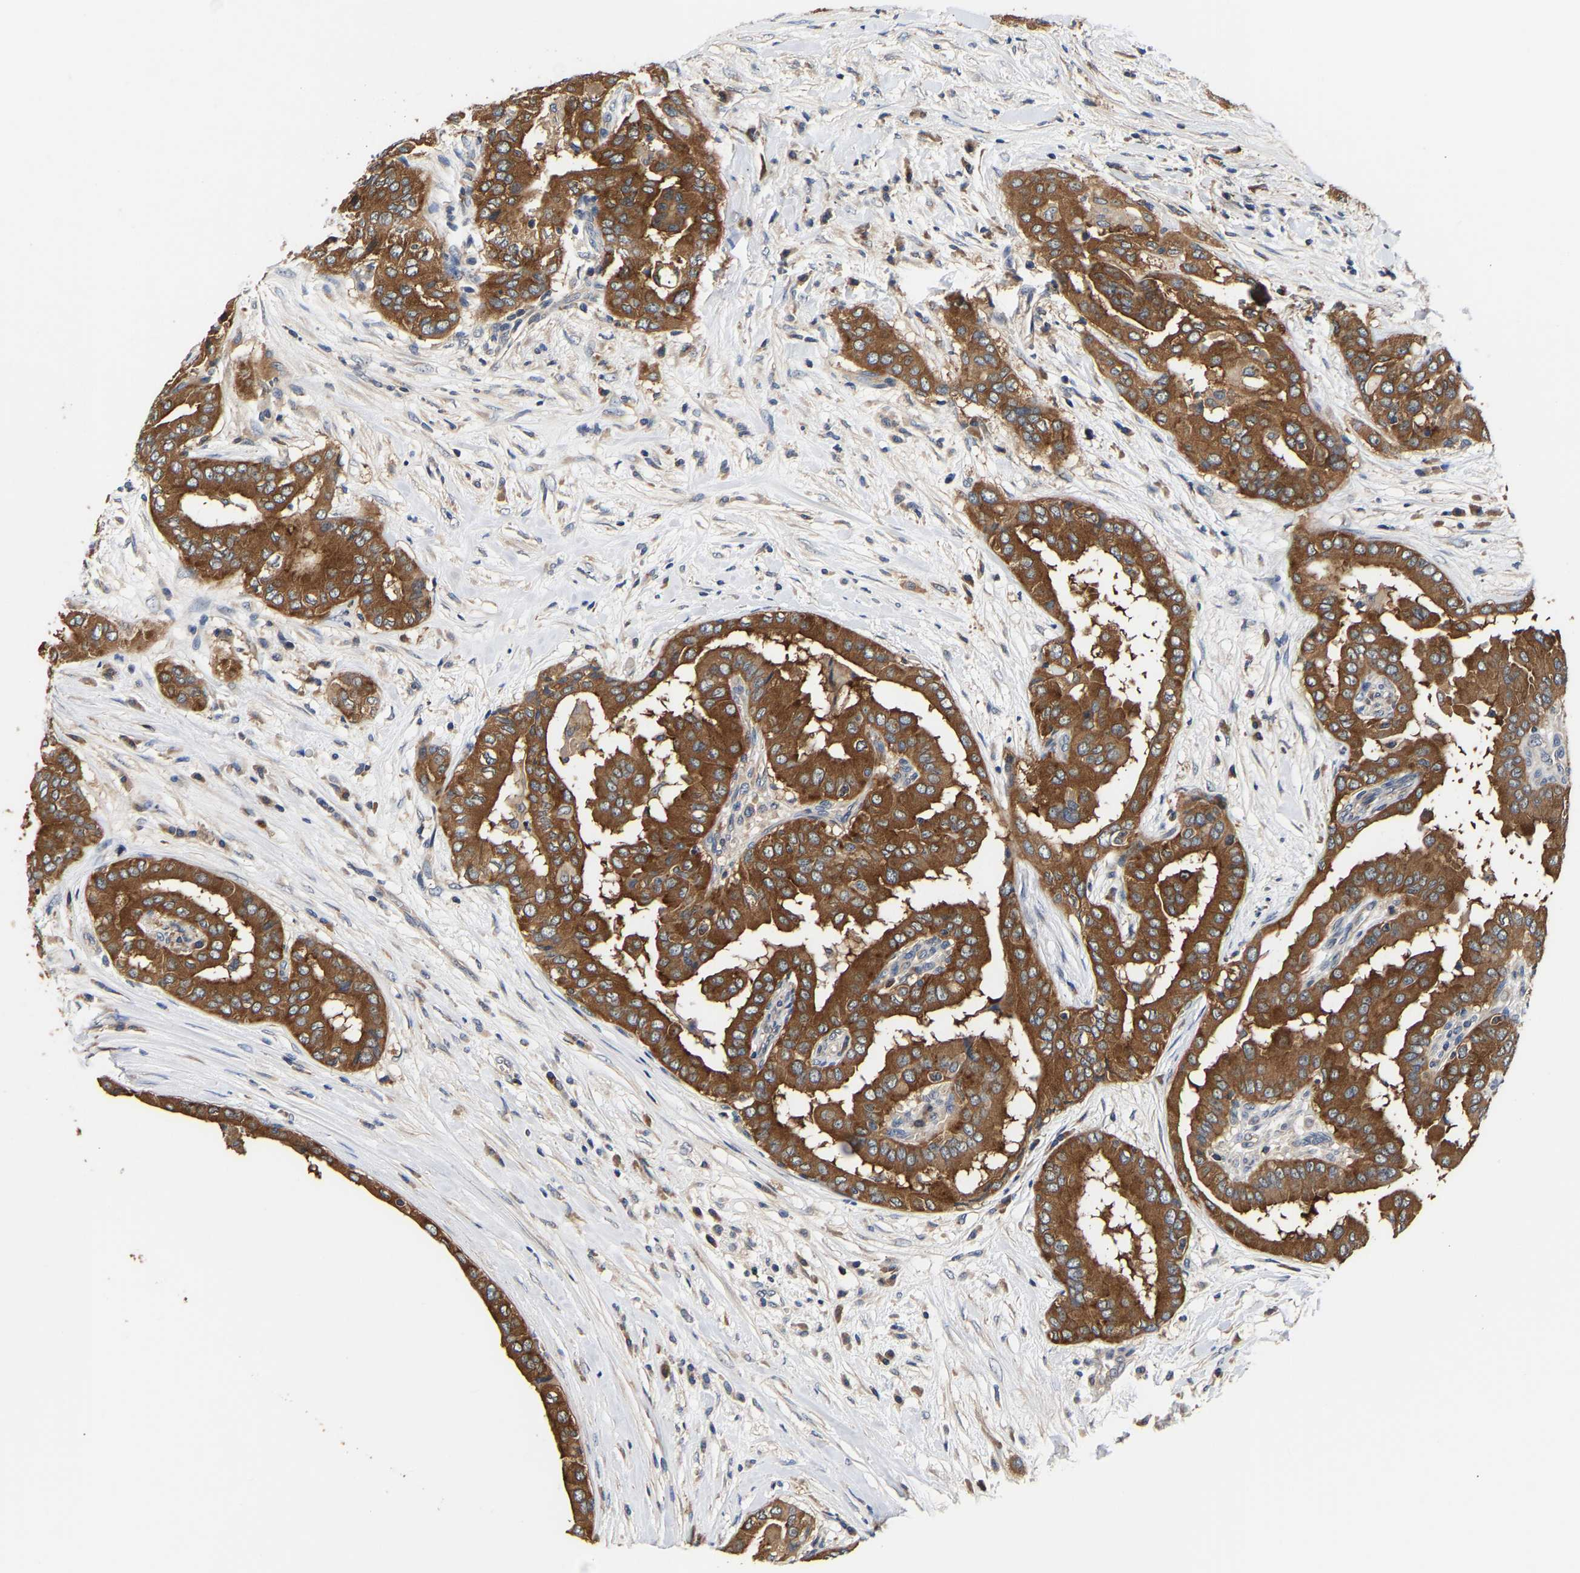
{"staining": {"intensity": "strong", "quantity": ">75%", "location": "cytoplasmic/membranous"}, "tissue": "thyroid cancer", "cell_type": "Tumor cells", "image_type": "cancer", "snomed": [{"axis": "morphology", "description": "Papillary adenocarcinoma, NOS"}, {"axis": "topography", "description": "Thyroid gland"}], "caption": "Brown immunohistochemical staining in papillary adenocarcinoma (thyroid) exhibits strong cytoplasmic/membranous staining in about >75% of tumor cells. Nuclei are stained in blue.", "gene": "LRBA", "patient": {"sex": "male", "age": 33}}